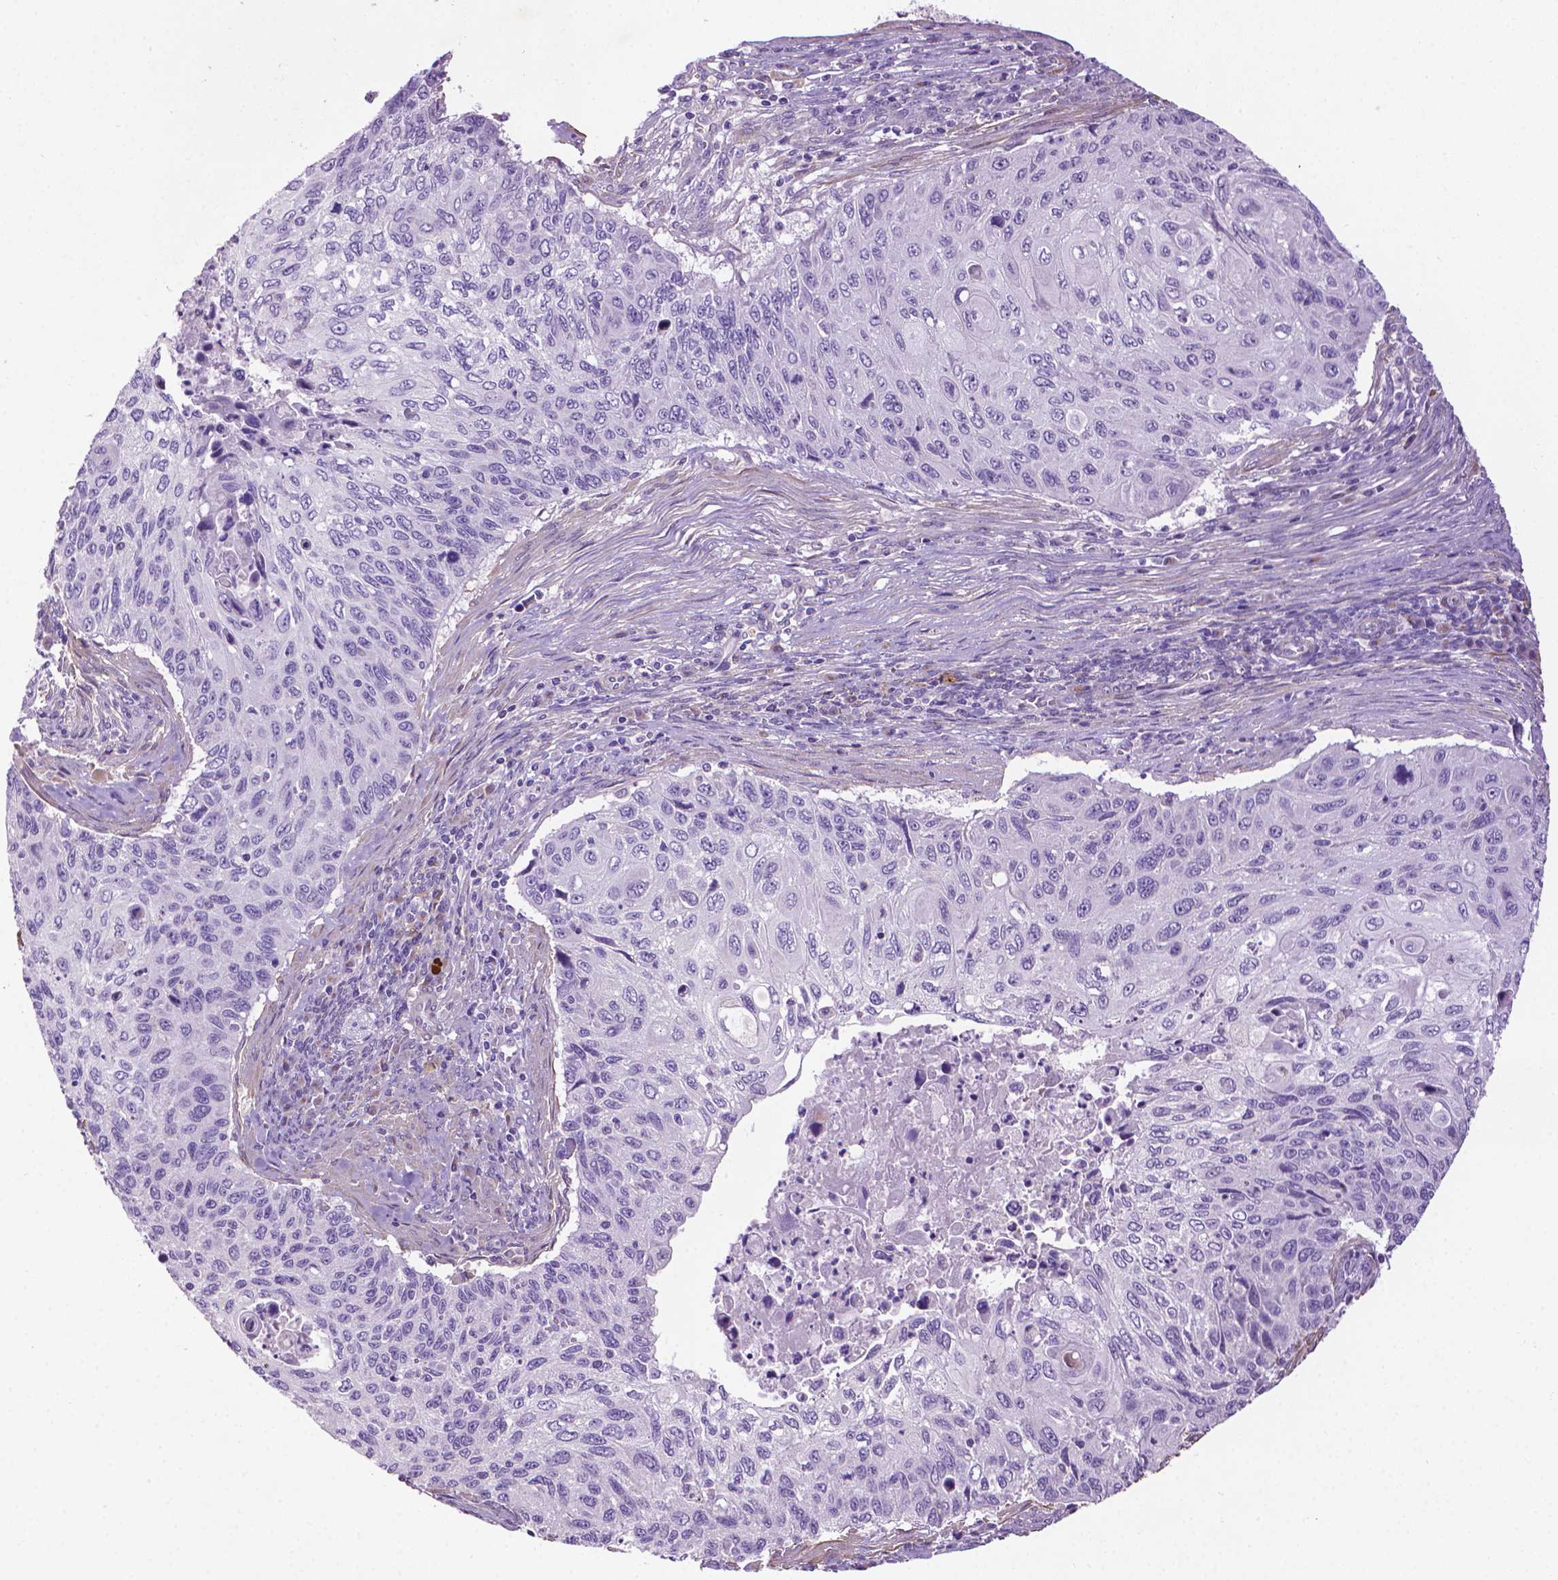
{"staining": {"intensity": "negative", "quantity": "none", "location": "none"}, "tissue": "cervical cancer", "cell_type": "Tumor cells", "image_type": "cancer", "snomed": [{"axis": "morphology", "description": "Squamous cell carcinoma, NOS"}, {"axis": "topography", "description": "Cervix"}], "caption": "High power microscopy micrograph of an immunohistochemistry (IHC) micrograph of squamous cell carcinoma (cervical), revealing no significant staining in tumor cells. (Stains: DAB (3,3'-diaminobenzidine) immunohistochemistry with hematoxylin counter stain, Microscopy: brightfield microscopy at high magnification).", "gene": "AQP10", "patient": {"sex": "female", "age": 70}}